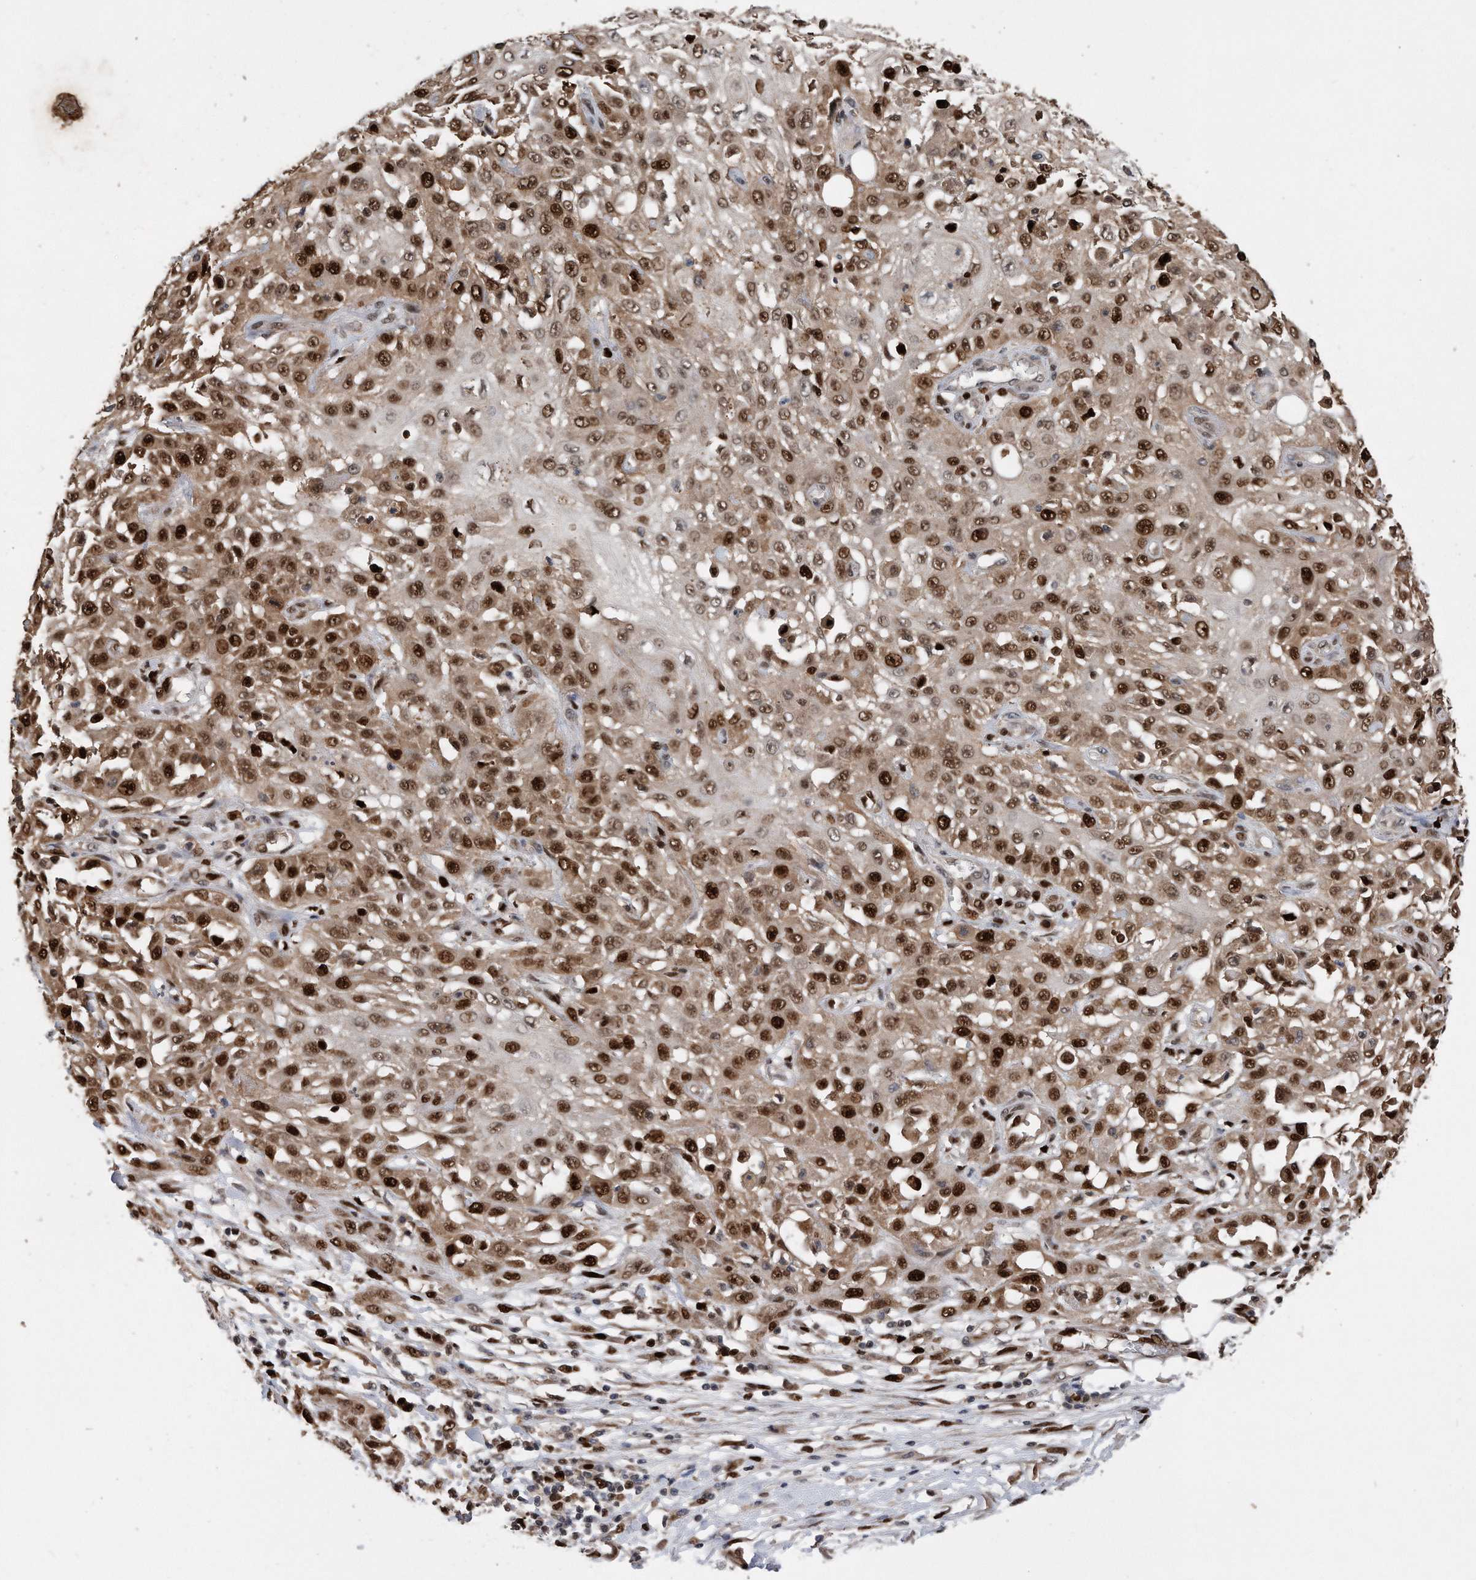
{"staining": {"intensity": "strong", "quantity": ">75%", "location": "nuclear"}, "tissue": "skin cancer", "cell_type": "Tumor cells", "image_type": "cancer", "snomed": [{"axis": "morphology", "description": "Squamous cell carcinoma, NOS"}, {"axis": "morphology", "description": "Squamous cell carcinoma, metastatic, NOS"}, {"axis": "topography", "description": "Skin"}, {"axis": "topography", "description": "Lymph node"}], "caption": "The immunohistochemical stain labels strong nuclear staining in tumor cells of skin cancer tissue.", "gene": "PCNA", "patient": {"sex": "male", "age": 75}}